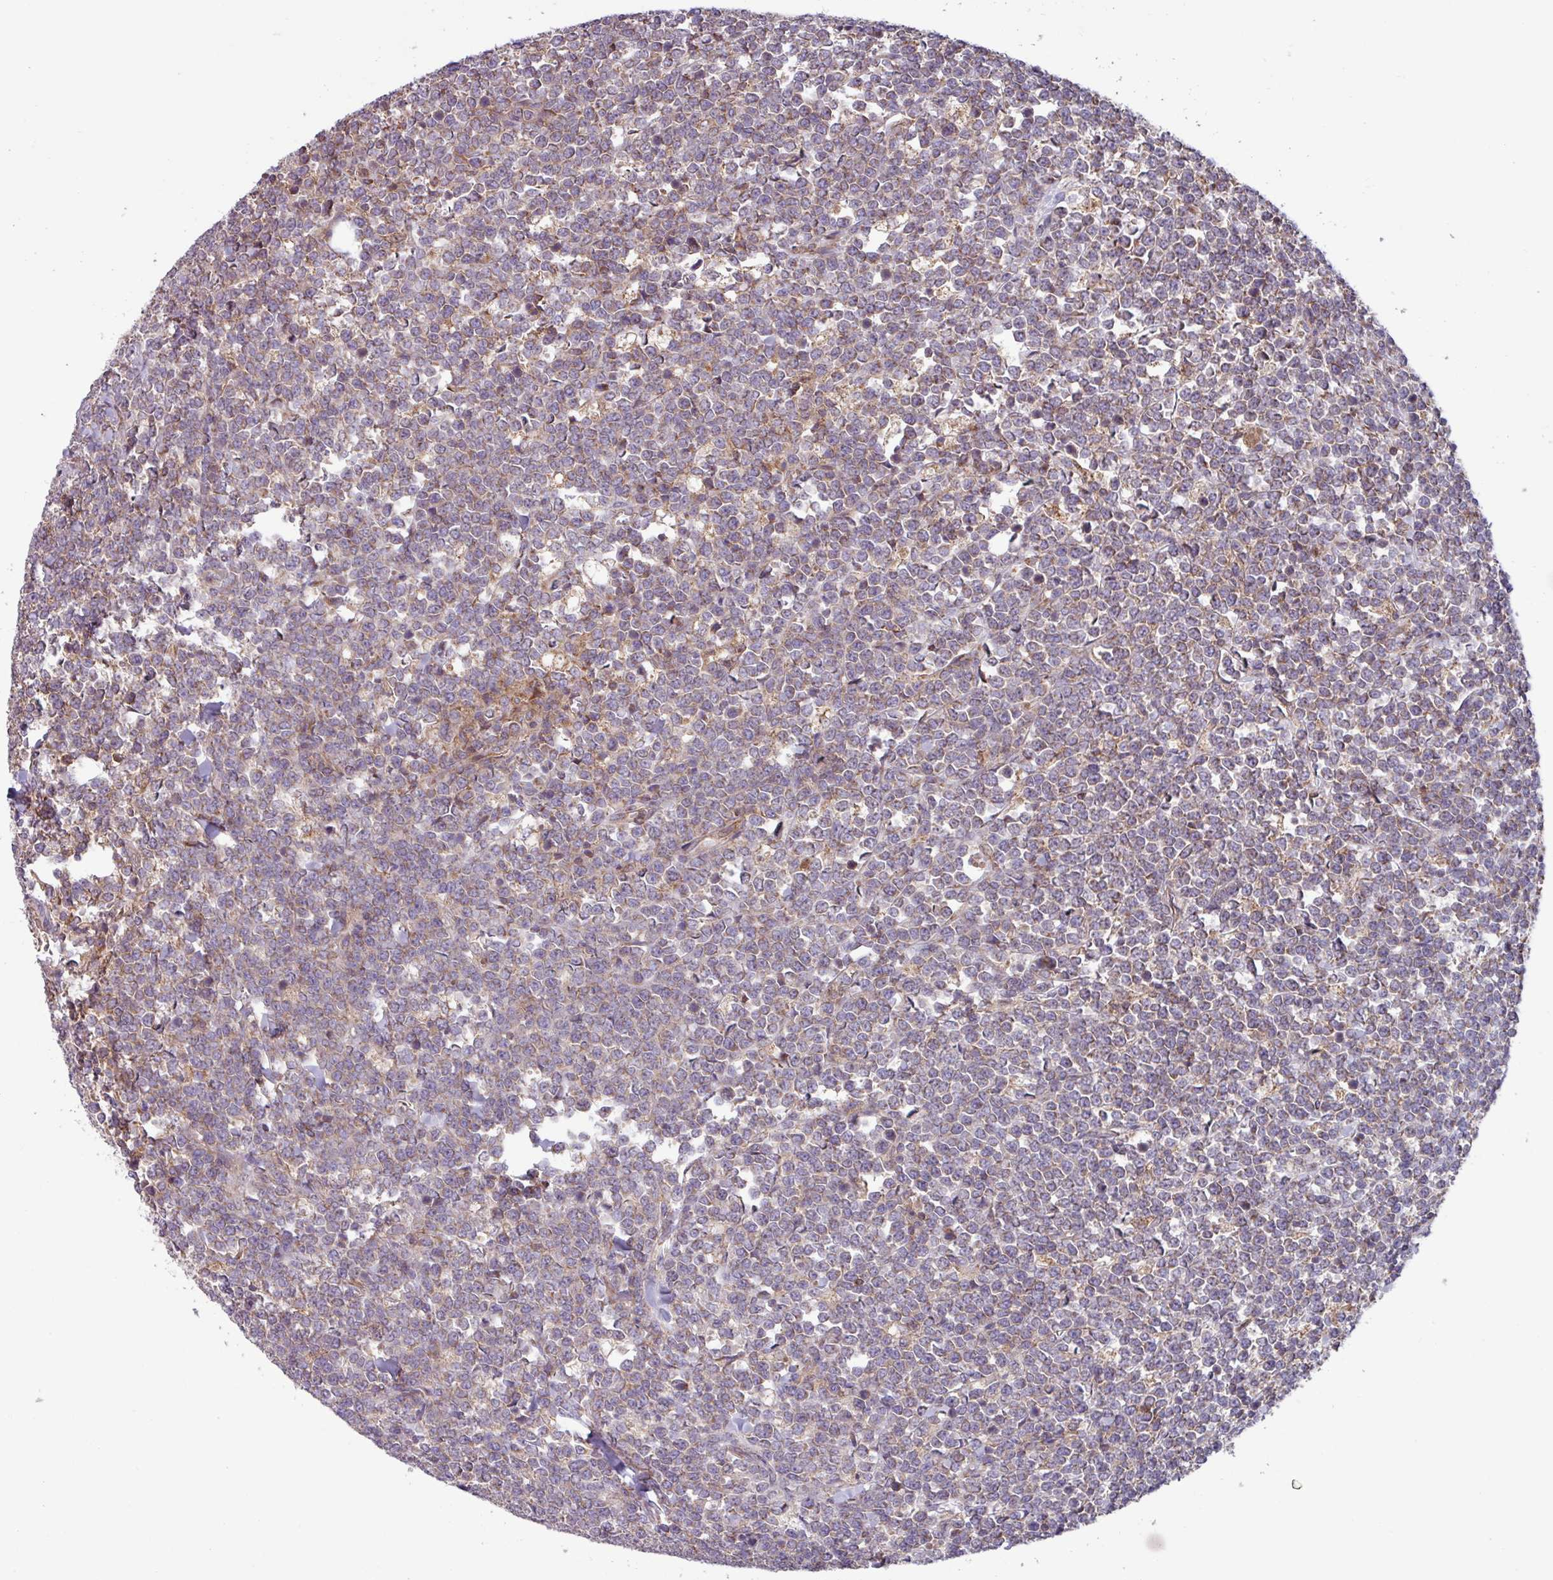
{"staining": {"intensity": "weak", "quantity": "25%-75%", "location": "cytoplasmic/membranous"}, "tissue": "lymphoma", "cell_type": "Tumor cells", "image_type": "cancer", "snomed": [{"axis": "morphology", "description": "Malignant lymphoma, non-Hodgkin's type, High grade"}, {"axis": "topography", "description": "Small intestine"}, {"axis": "topography", "description": "Colon"}], "caption": "Immunohistochemistry (DAB (3,3'-diaminobenzidine)) staining of human malignant lymphoma, non-Hodgkin's type (high-grade) exhibits weak cytoplasmic/membranous protein staining in about 25%-75% of tumor cells. (DAB = brown stain, brightfield microscopy at high magnification).", "gene": "PLEKHD1", "patient": {"sex": "male", "age": 8}}